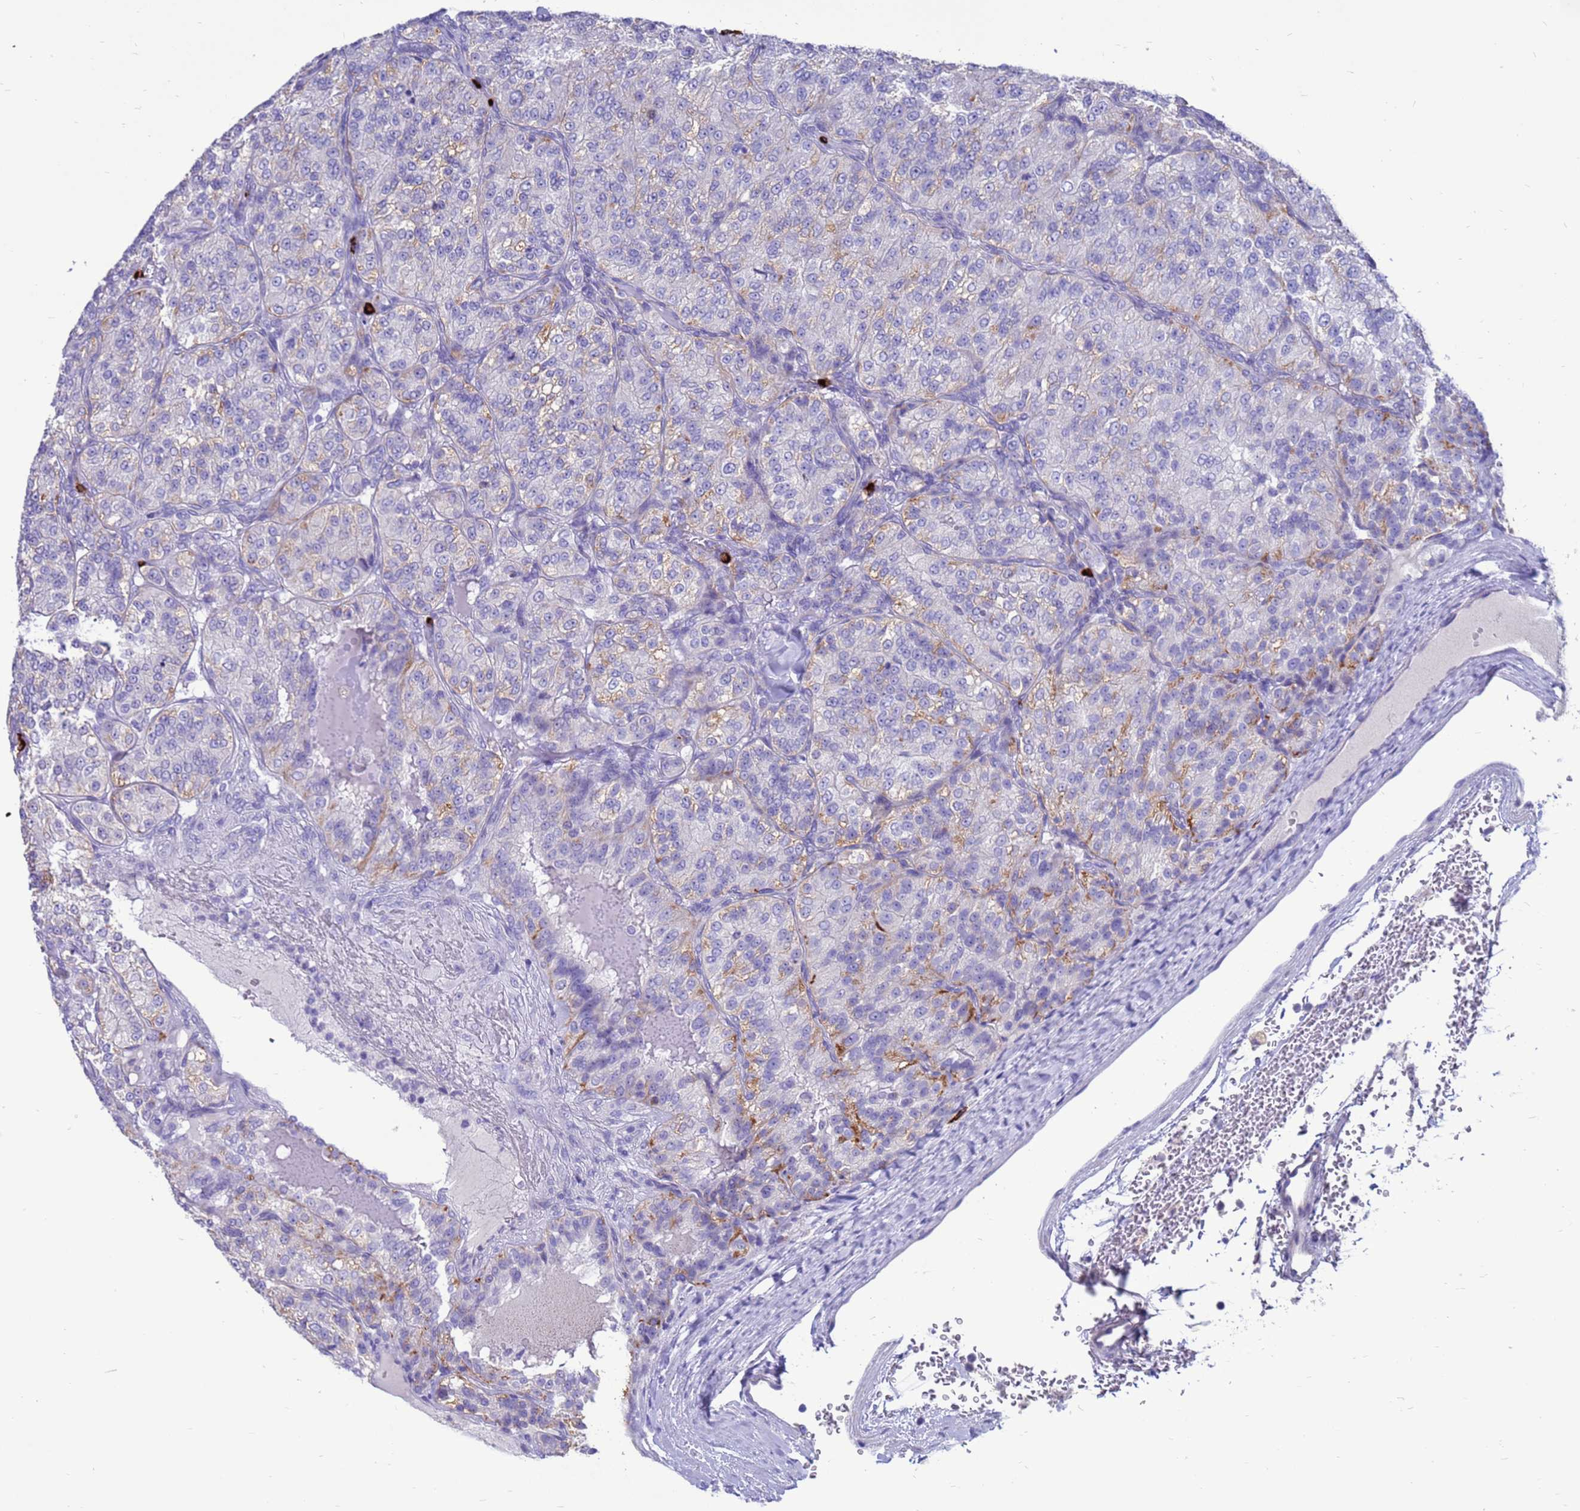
{"staining": {"intensity": "moderate", "quantity": "<25%", "location": "cytoplasmic/membranous"}, "tissue": "renal cancer", "cell_type": "Tumor cells", "image_type": "cancer", "snomed": [{"axis": "morphology", "description": "Adenocarcinoma, NOS"}, {"axis": "topography", "description": "Kidney"}], "caption": "An IHC image of tumor tissue is shown. Protein staining in brown shows moderate cytoplasmic/membranous positivity in adenocarcinoma (renal) within tumor cells.", "gene": "PDE10A", "patient": {"sex": "female", "age": 63}}